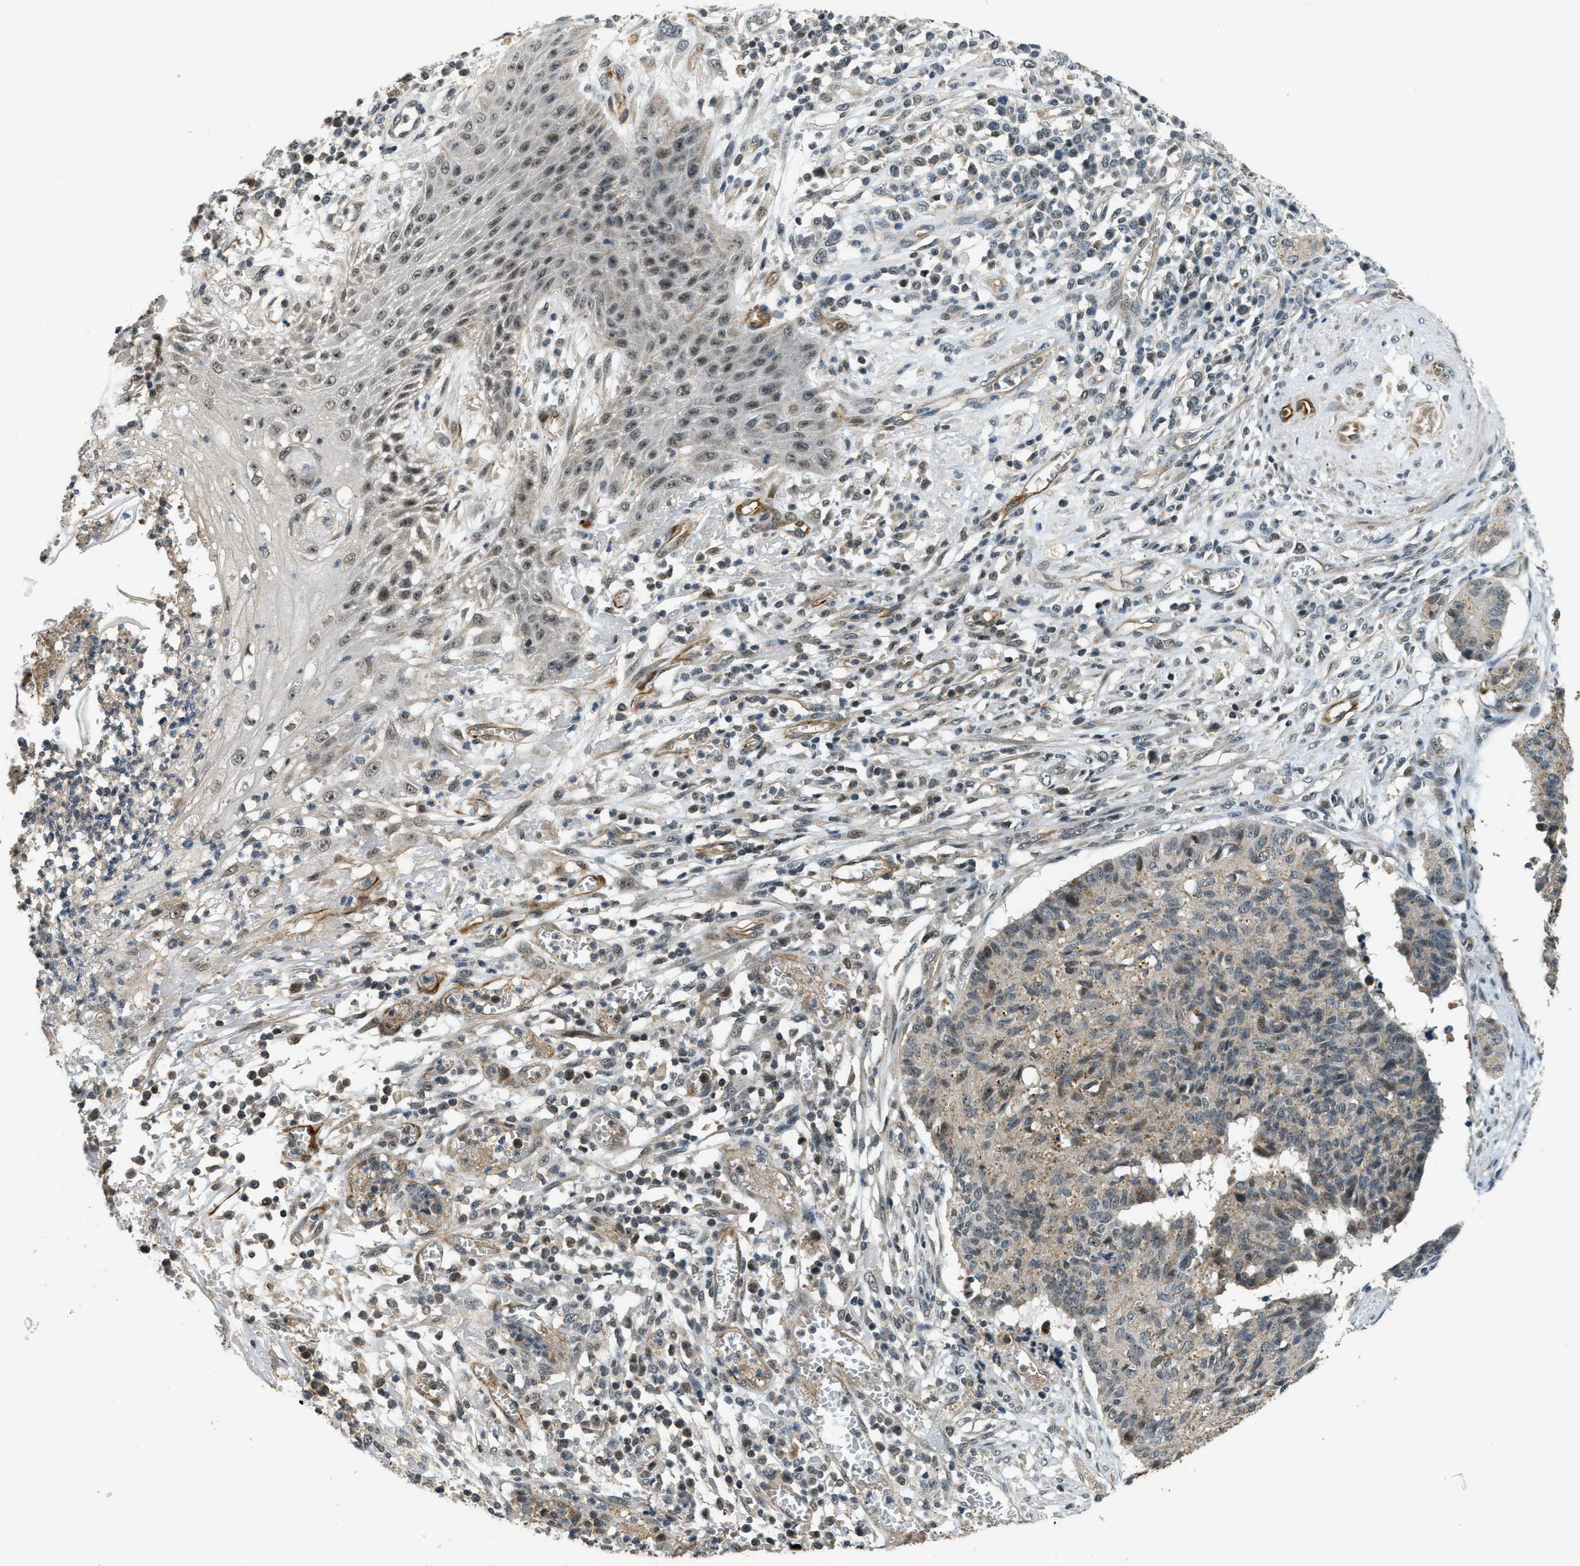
{"staining": {"intensity": "weak", "quantity": "25%-75%", "location": "cytoplasmic/membranous,nuclear"}, "tissue": "cervical cancer", "cell_type": "Tumor cells", "image_type": "cancer", "snomed": [{"axis": "morphology", "description": "Squamous cell carcinoma, NOS"}, {"axis": "topography", "description": "Cervix"}], "caption": "The histopathology image displays staining of squamous cell carcinoma (cervical), revealing weak cytoplasmic/membranous and nuclear protein expression (brown color) within tumor cells.", "gene": "MED21", "patient": {"sex": "female", "age": 35}}